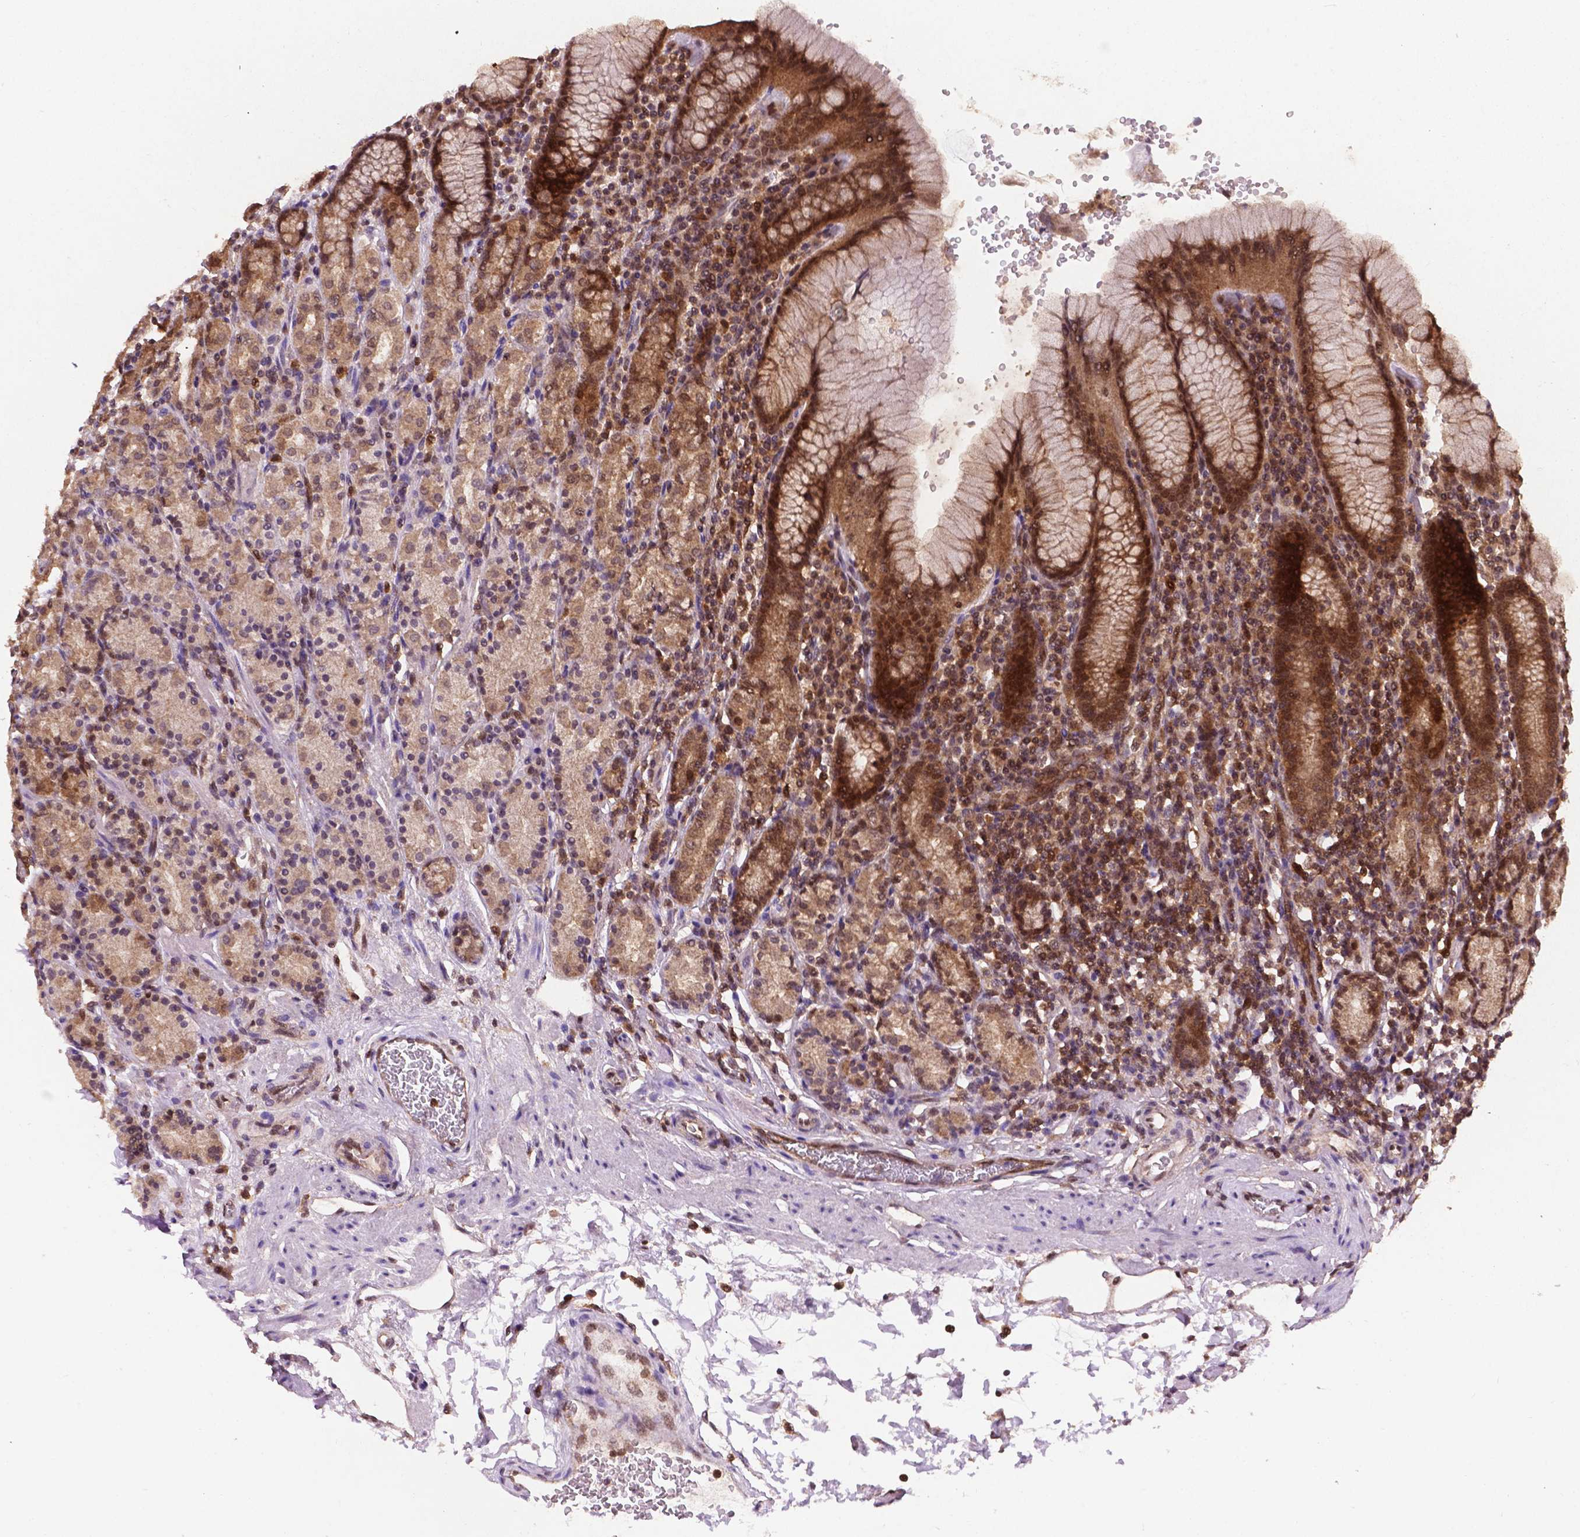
{"staining": {"intensity": "moderate", "quantity": ">75%", "location": "cytoplasmic/membranous,nuclear"}, "tissue": "stomach", "cell_type": "Glandular cells", "image_type": "normal", "snomed": [{"axis": "morphology", "description": "Normal tissue, NOS"}, {"axis": "topography", "description": "Stomach, upper"}, {"axis": "topography", "description": "Stomach"}], "caption": "The photomicrograph displays immunohistochemical staining of benign stomach. There is moderate cytoplasmic/membranous,nuclear positivity is appreciated in about >75% of glandular cells. (DAB IHC with brightfield microscopy, high magnification).", "gene": "UBE2L6", "patient": {"sex": "male", "age": 62}}